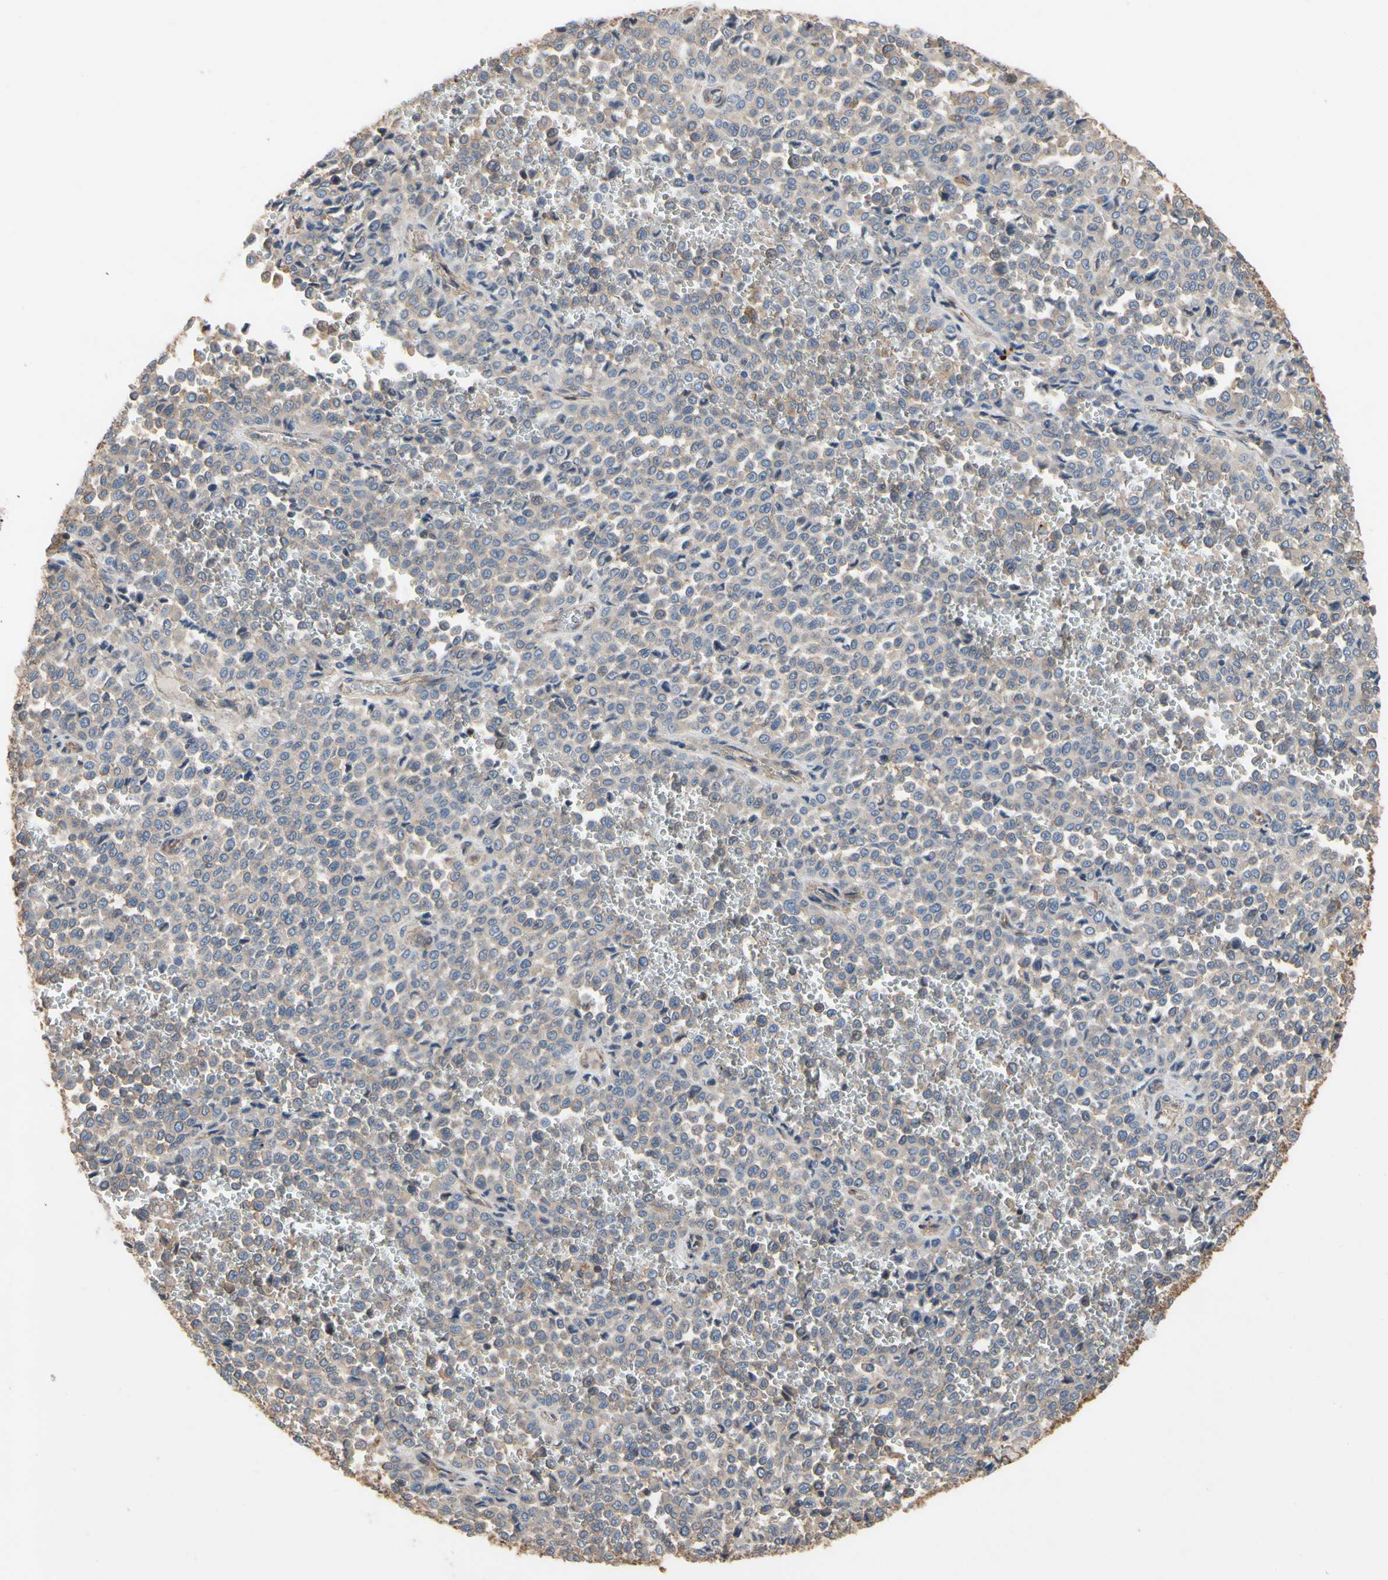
{"staining": {"intensity": "weak", "quantity": "<25%", "location": "cytoplasmic/membranous"}, "tissue": "melanoma", "cell_type": "Tumor cells", "image_type": "cancer", "snomed": [{"axis": "morphology", "description": "Malignant melanoma, Metastatic site"}, {"axis": "topography", "description": "Pancreas"}], "caption": "Melanoma stained for a protein using immunohistochemistry displays no expression tumor cells.", "gene": "PDZK1", "patient": {"sex": "female", "age": 30}}